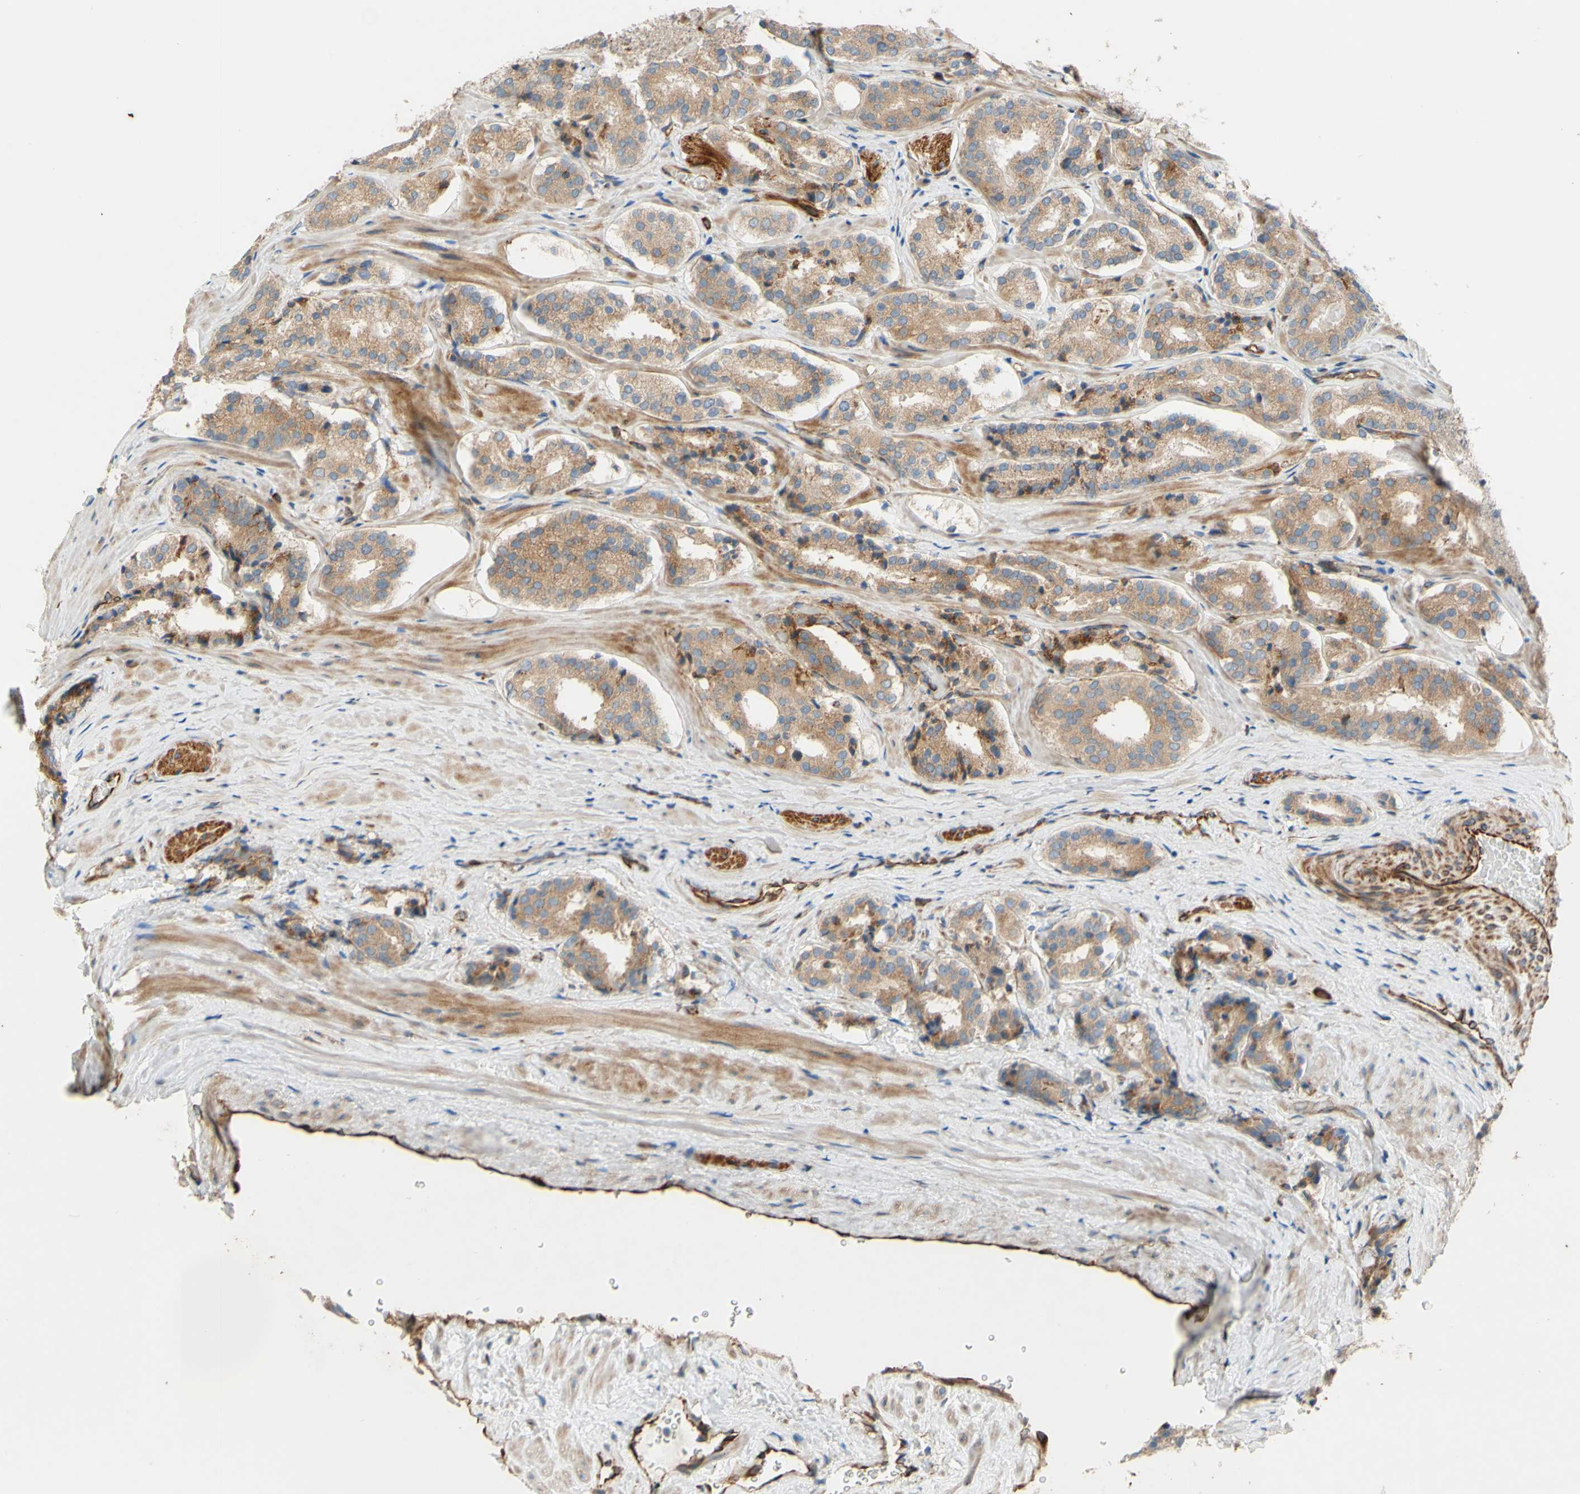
{"staining": {"intensity": "moderate", "quantity": ">75%", "location": "cytoplasmic/membranous"}, "tissue": "prostate cancer", "cell_type": "Tumor cells", "image_type": "cancer", "snomed": [{"axis": "morphology", "description": "Adenocarcinoma, High grade"}, {"axis": "topography", "description": "Prostate"}], "caption": "This micrograph exhibits immunohistochemistry (IHC) staining of prostate cancer (high-grade adenocarcinoma), with medium moderate cytoplasmic/membranous expression in about >75% of tumor cells.", "gene": "C1orf43", "patient": {"sex": "male", "age": 60}}